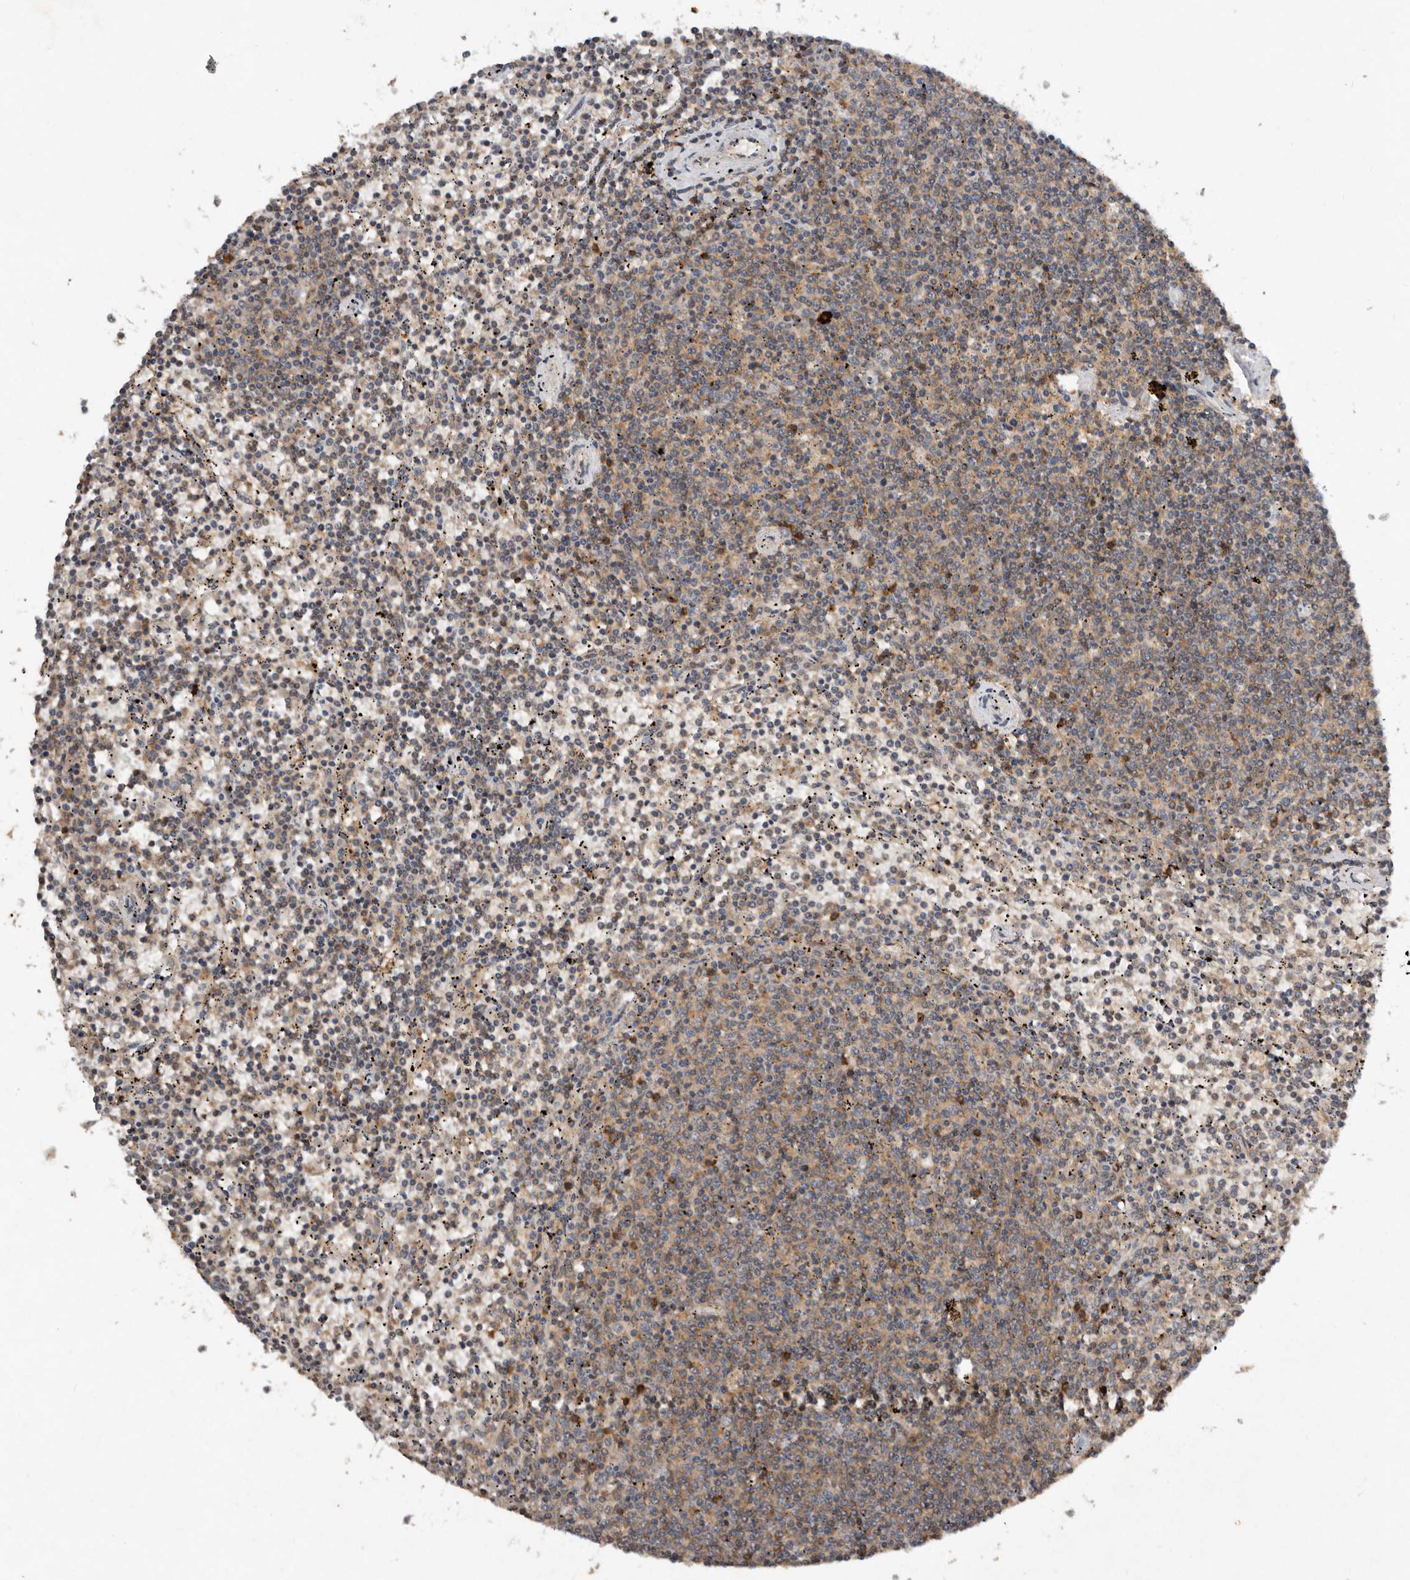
{"staining": {"intensity": "weak", "quantity": "25%-75%", "location": "cytoplasmic/membranous"}, "tissue": "lymphoma", "cell_type": "Tumor cells", "image_type": "cancer", "snomed": [{"axis": "morphology", "description": "Malignant lymphoma, non-Hodgkin's type, Low grade"}, {"axis": "topography", "description": "Spleen"}], "caption": "Tumor cells demonstrate low levels of weak cytoplasmic/membranous expression in approximately 25%-75% of cells in low-grade malignant lymphoma, non-Hodgkin's type.", "gene": "EDEM1", "patient": {"sex": "female", "age": 50}}